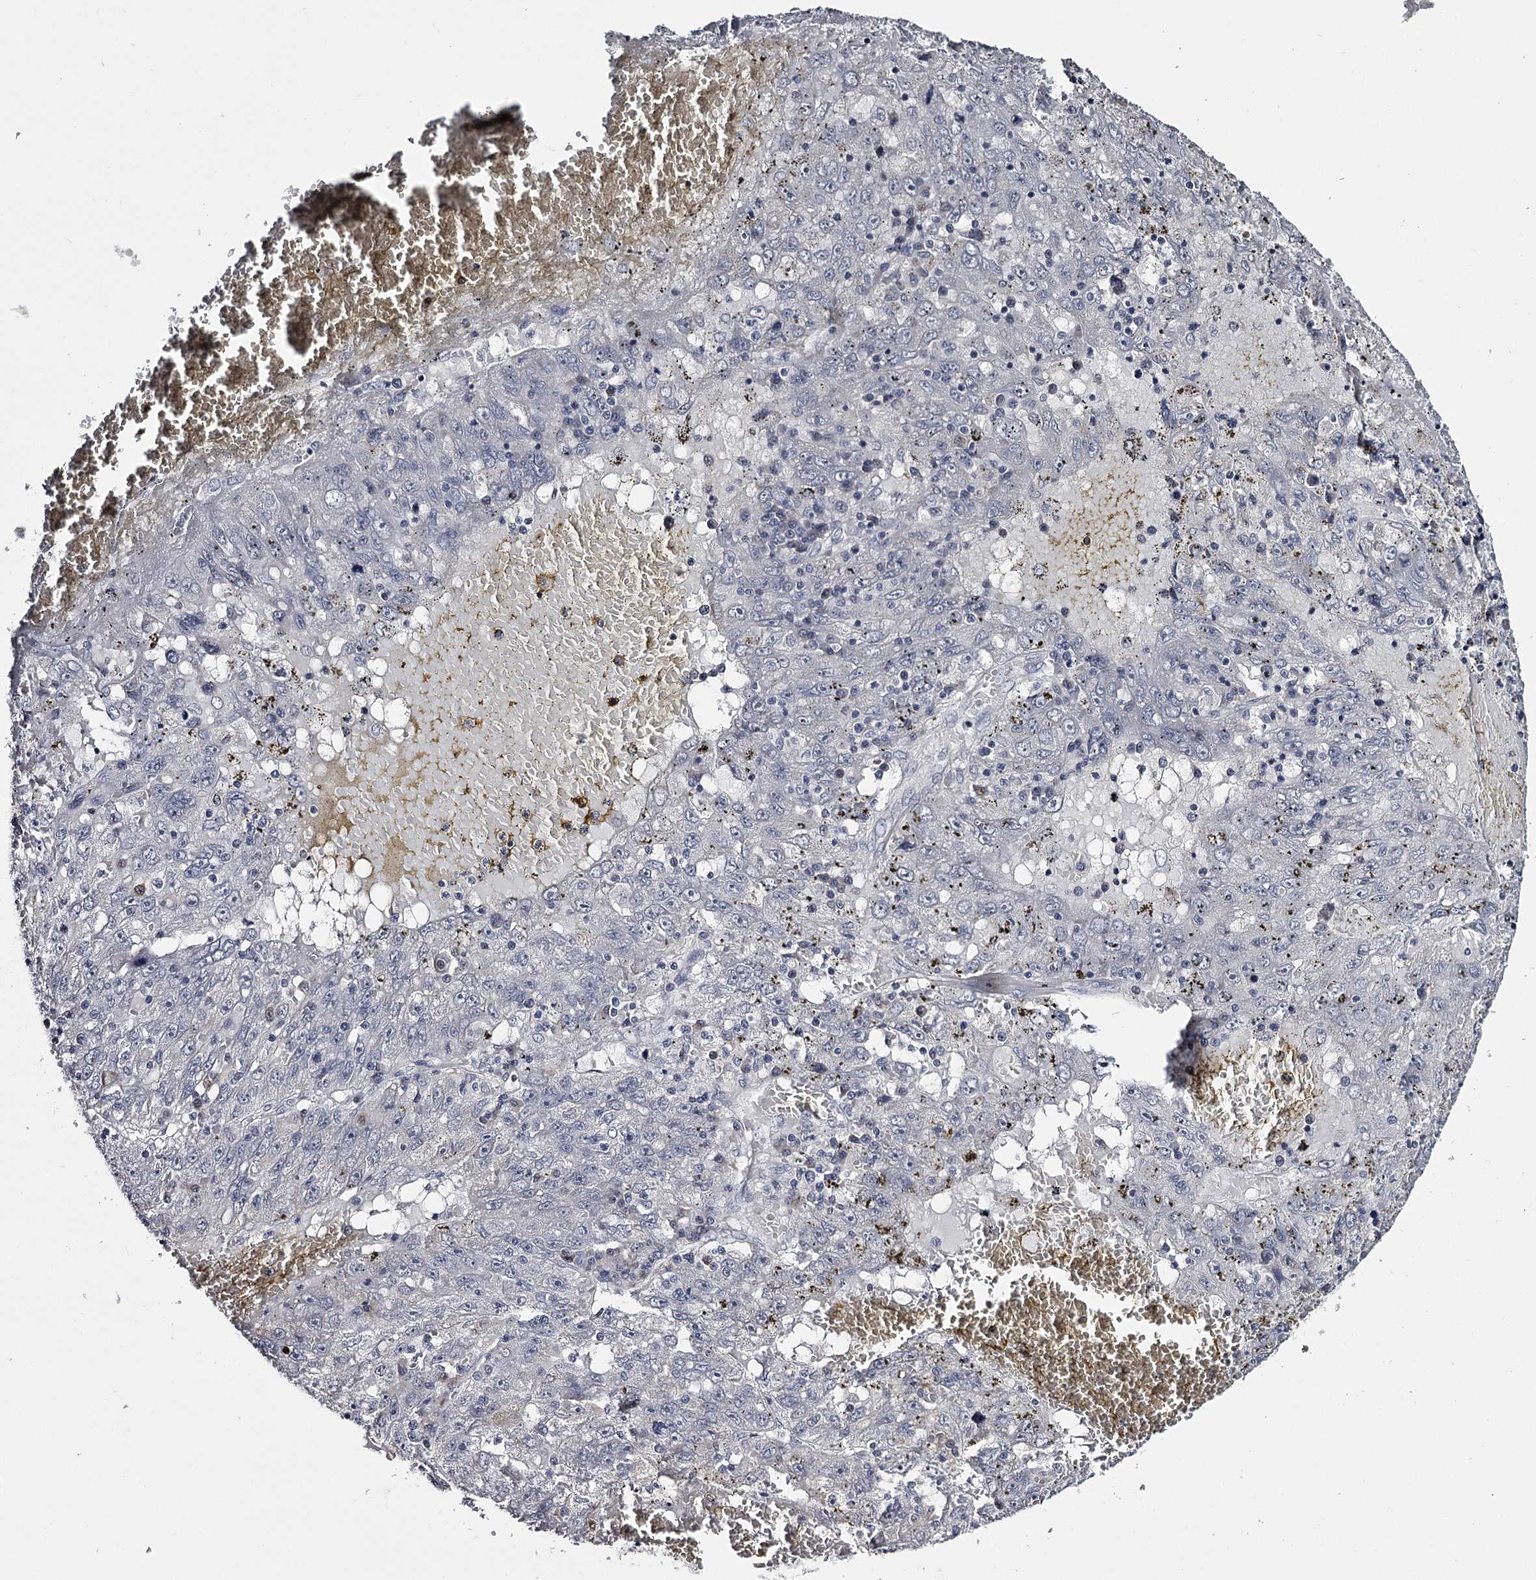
{"staining": {"intensity": "negative", "quantity": "none", "location": "none"}, "tissue": "liver cancer", "cell_type": "Tumor cells", "image_type": "cancer", "snomed": [{"axis": "morphology", "description": "Carcinoma, Hepatocellular, NOS"}, {"axis": "topography", "description": "Liver"}], "caption": "A histopathology image of liver hepatocellular carcinoma stained for a protein shows no brown staining in tumor cells.", "gene": "GTSF1", "patient": {"sex": "male", "age": 49}}